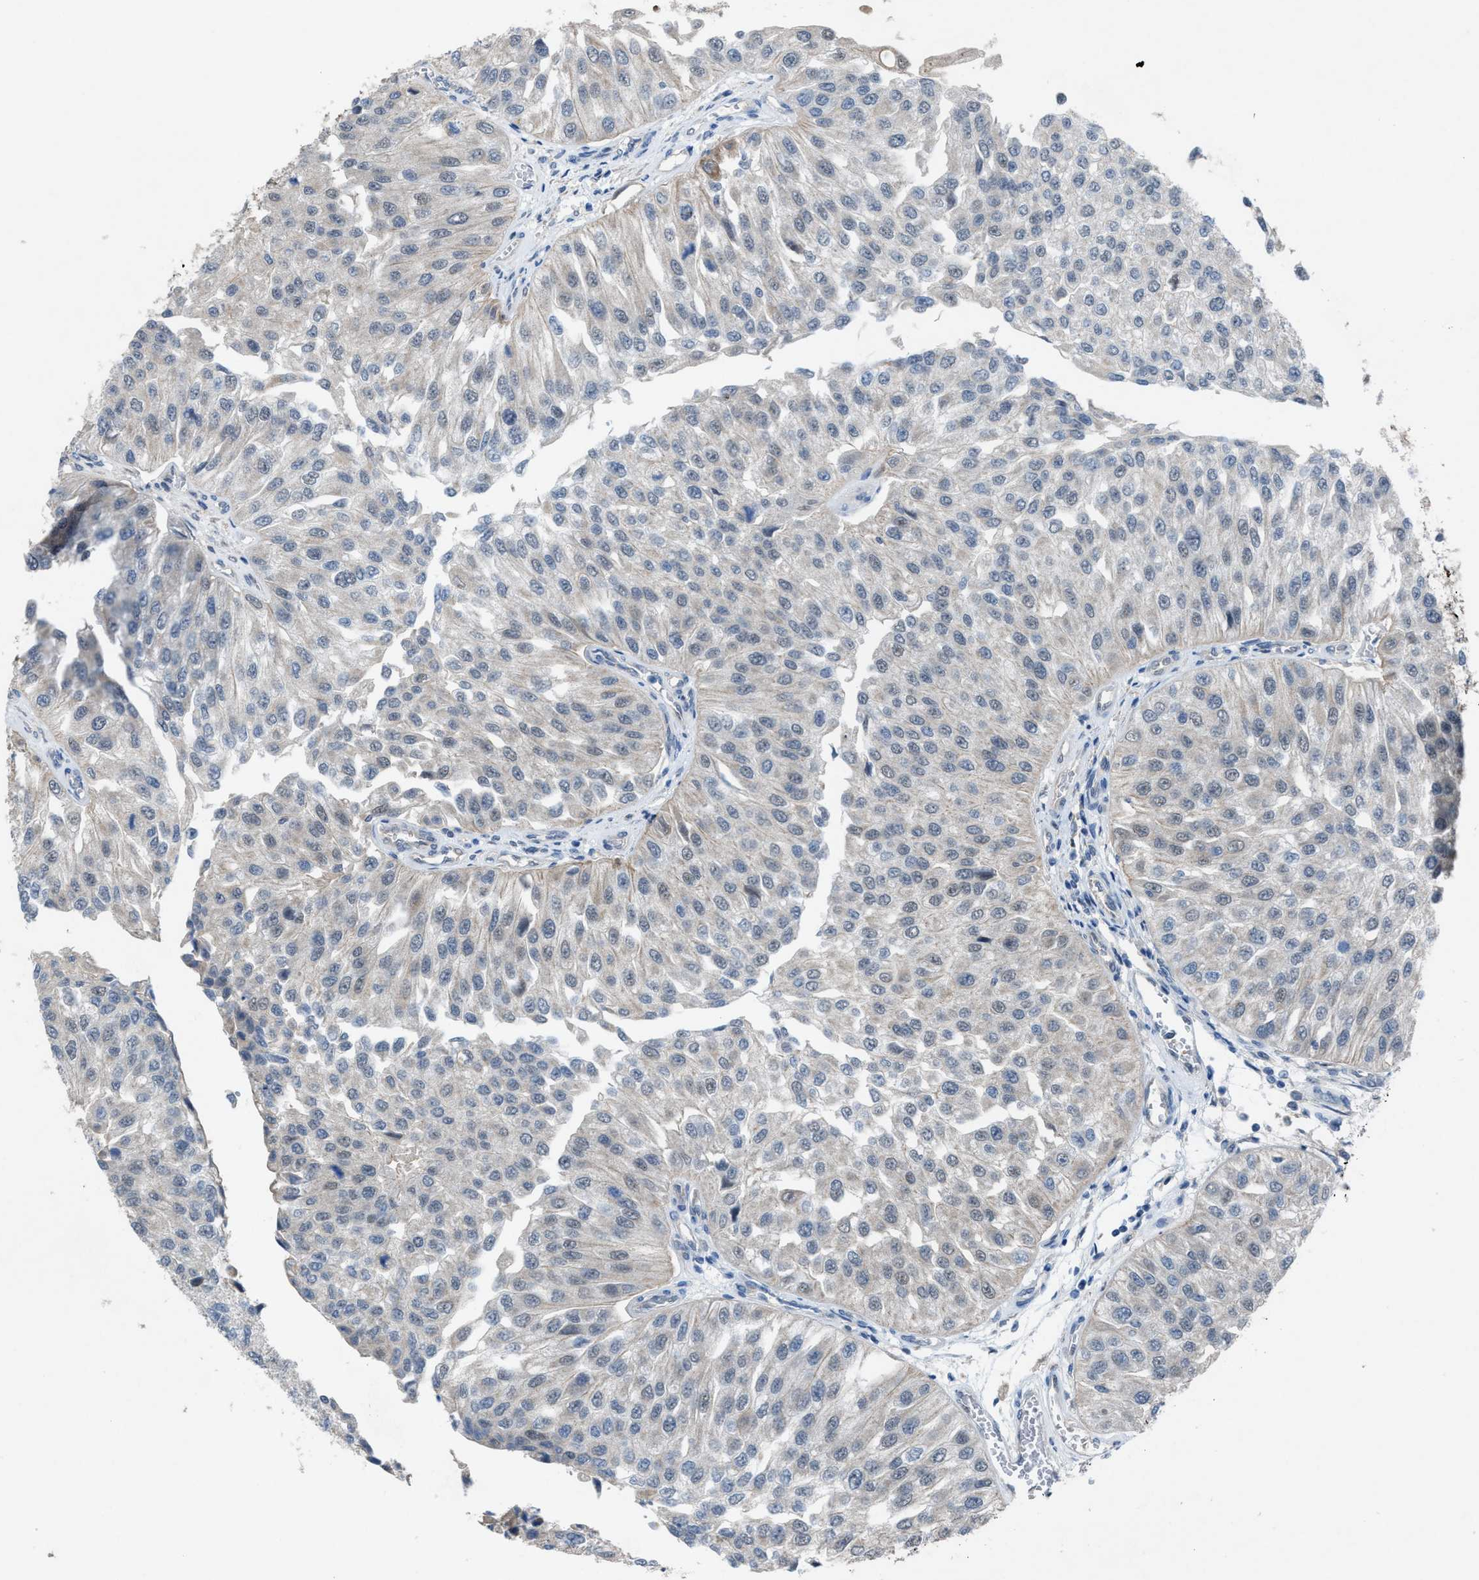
{"staining": {"intensity": "negative", "quantity": "none", "location": "none"}, "tissue": "urothelial cancer", "cell_type": "Tumor cells", "image_type": "cancer", "snomed": [{"axis": "morphology", "description": "Urothelial carcinoma, High grade"}, {"axis": "topography", "description": "Kidney"}, {"axis": "topography", "description": "Urinary bladder"}], "caption": "Immunohistochemical staining of urothelial cancer demonstrates no significant staining in tumor cells.", "gene": "PLAA", "patient": {"sex": "male", "age": 77}}